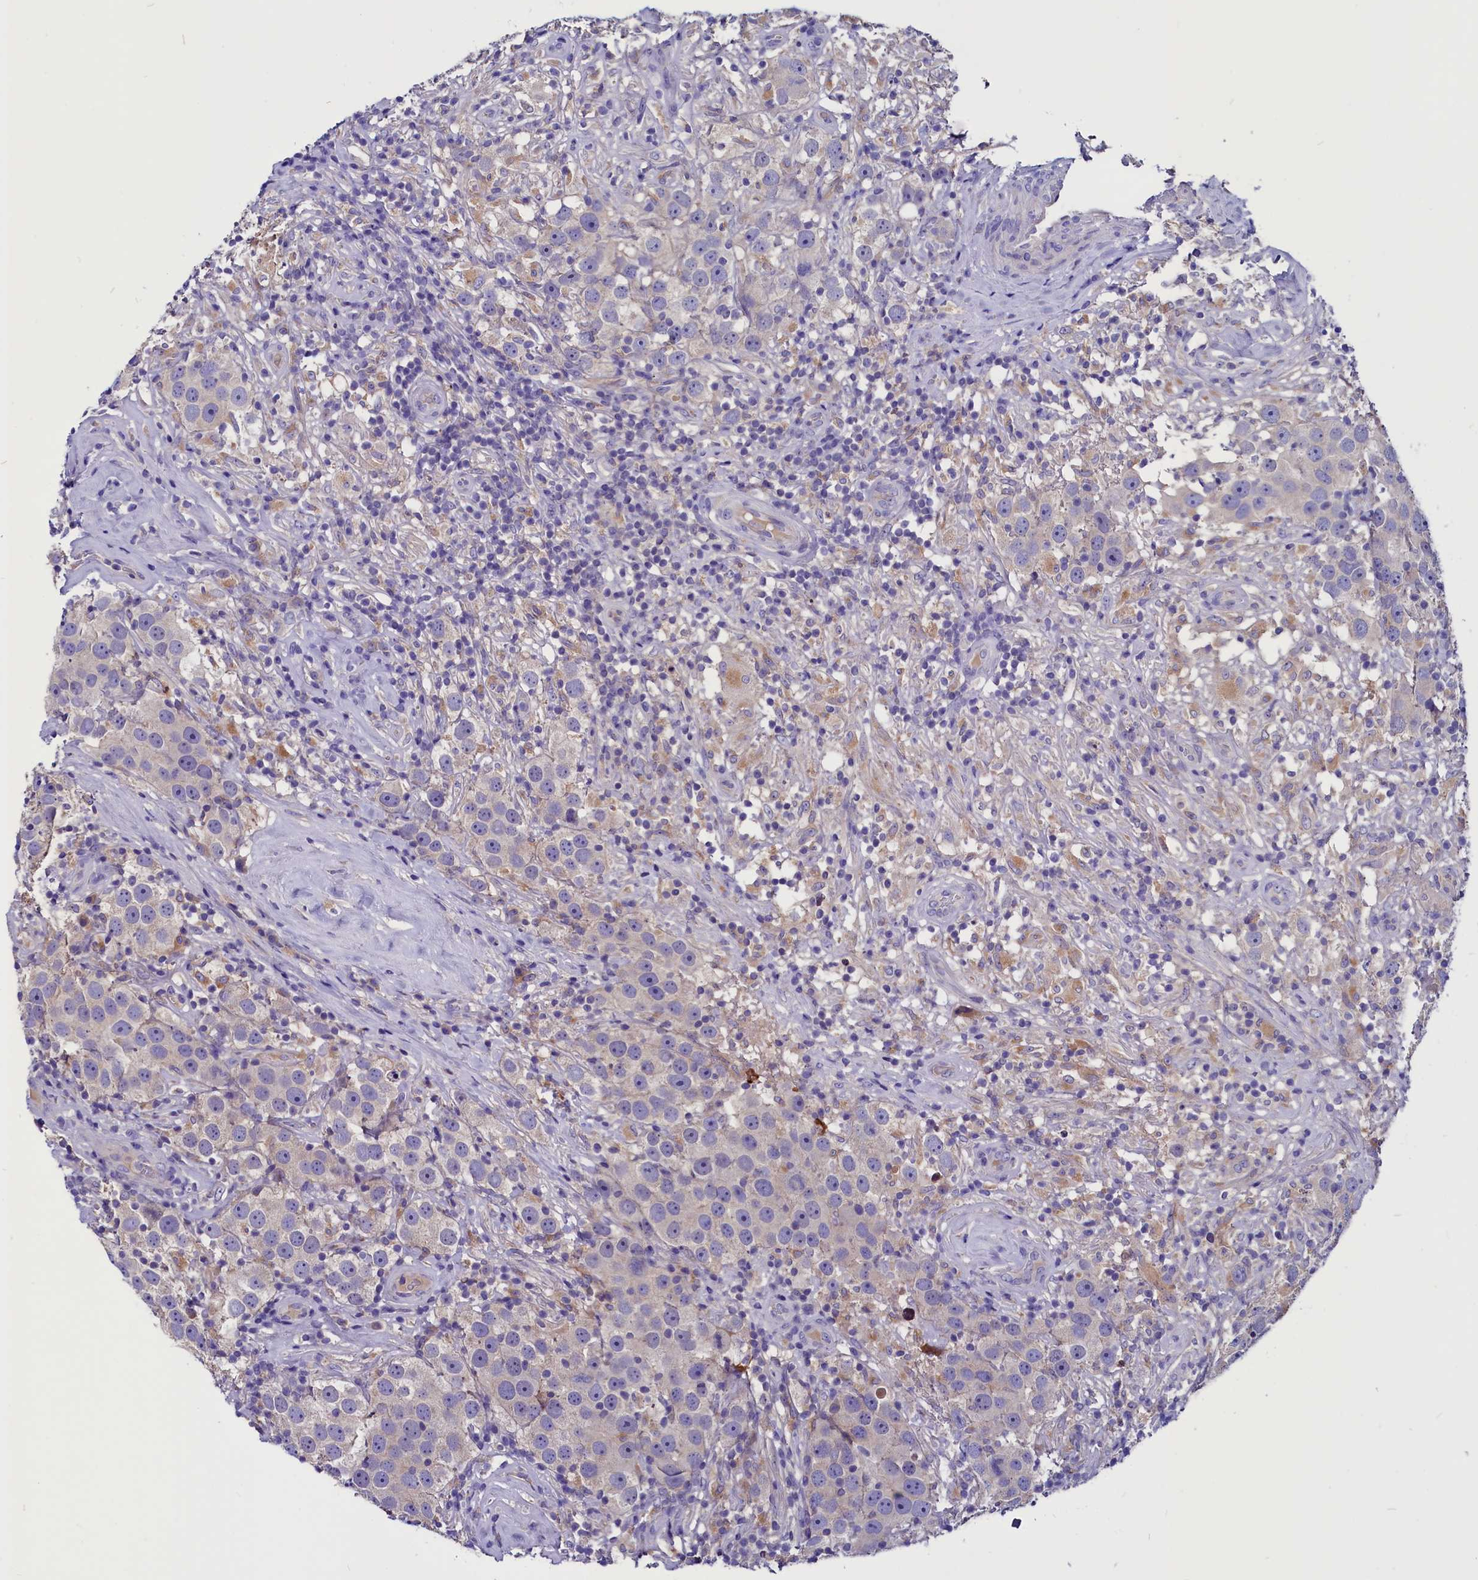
{"staining": {"intensity": "negative", "quantity": "none", "location": "none"}, "tissue": "testis cancer", "cell_type": "Tumor cells", "image_type": "cancer", "snomed": [{"axis": "morphology", "description": "Seminoma, NOS"}, {"axis": "topography", "description": "Testis"}], "caption": "Tumor cells are negative for brown protein staining in testis seminoma.", "gene": "CCBE1", "patient": {"sex": "male", "age": 49}}